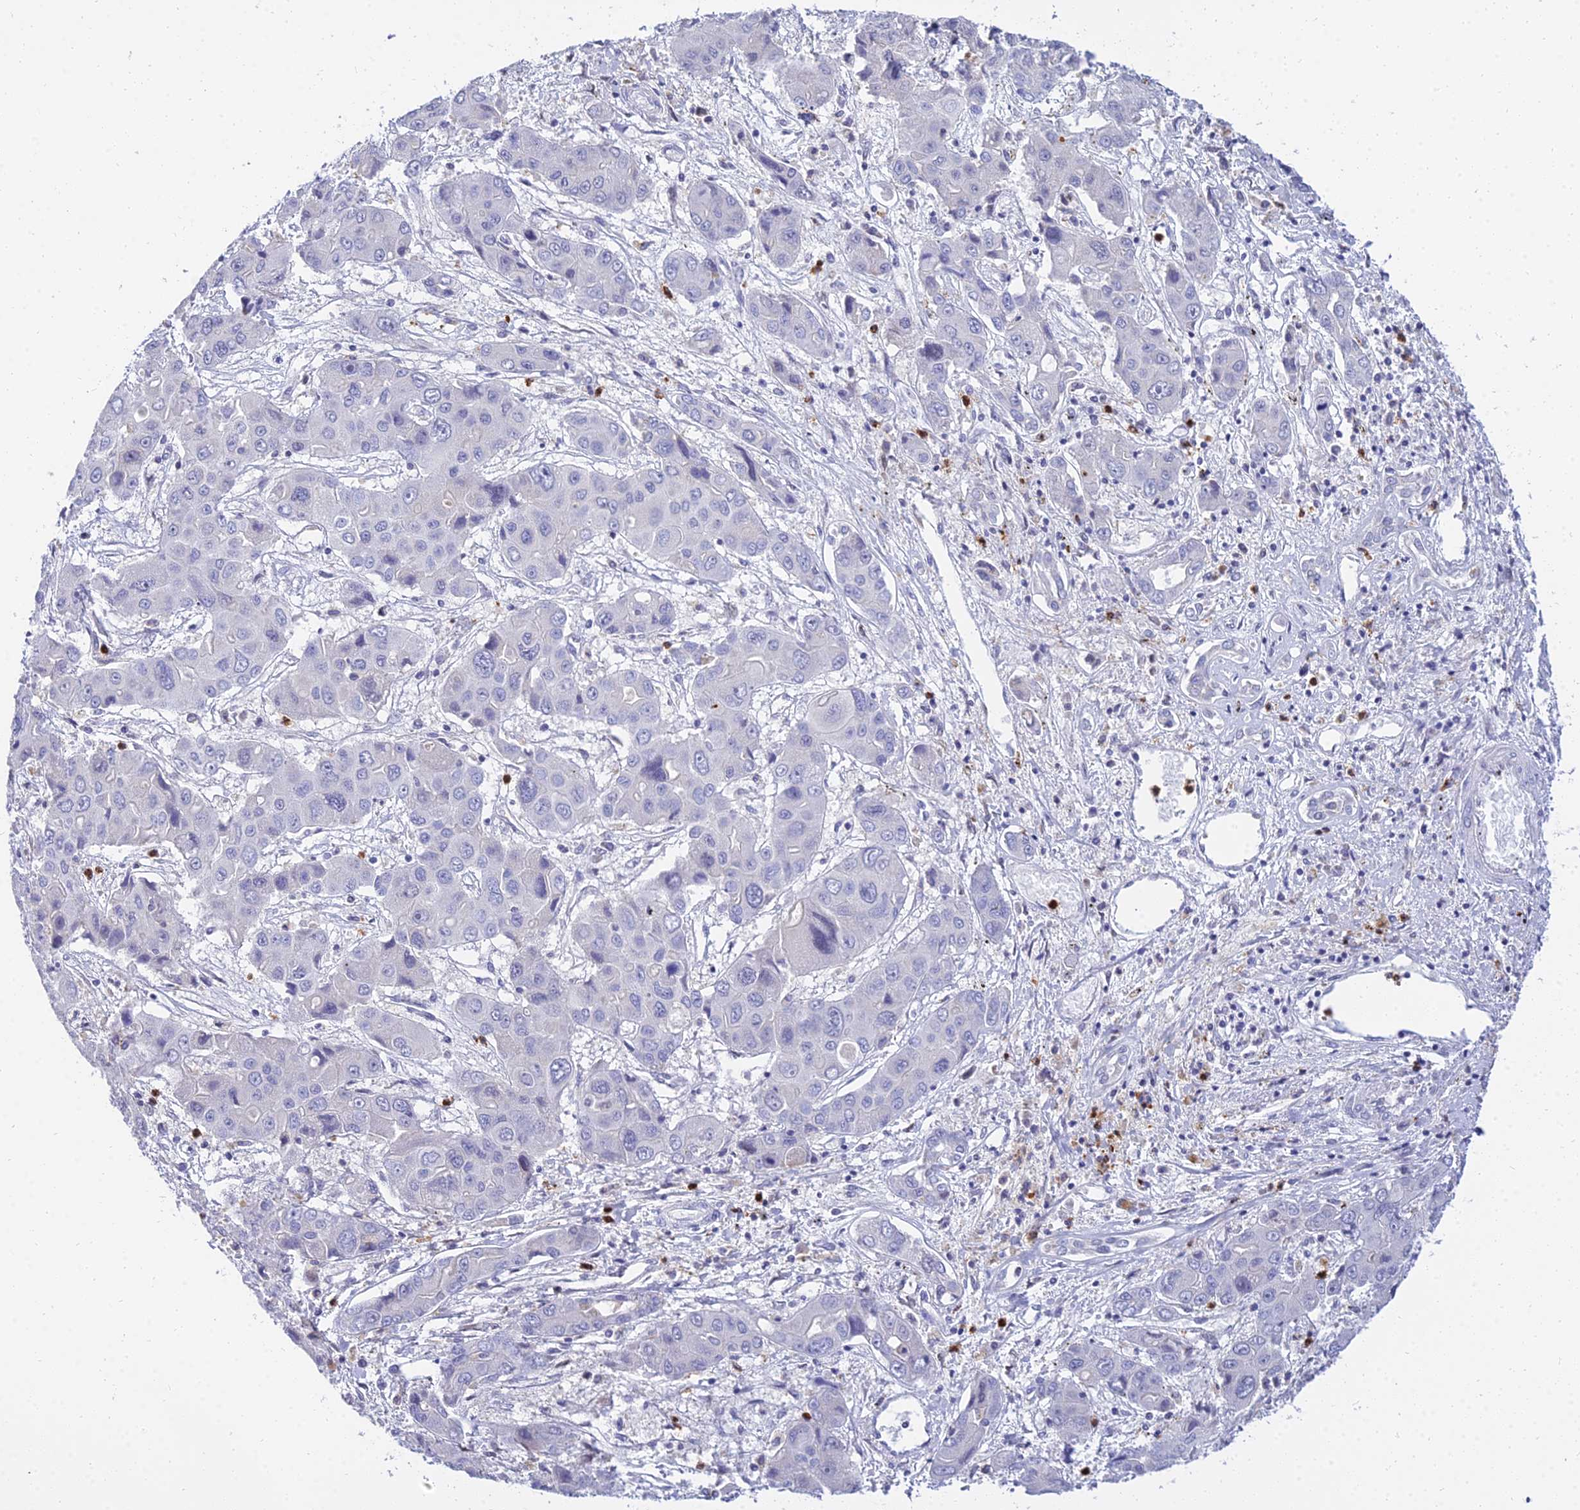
{"staining": {"intensity": "negative", "quantity": "none", "location": "none"}, "tissue": "liver cancer", "cell_type": "Tumor cells", "image_type": "cancer", "snomed": [{"axis": "morphology", "description": "Cholangiocarcinoma"}, {"axis": "topography", "description": "Liver"}], "caption": "The image shows no staining of tumor cells in liver cancer.", "gene": "VWC2L", "patient": {"sex": "male", "age": 67}}